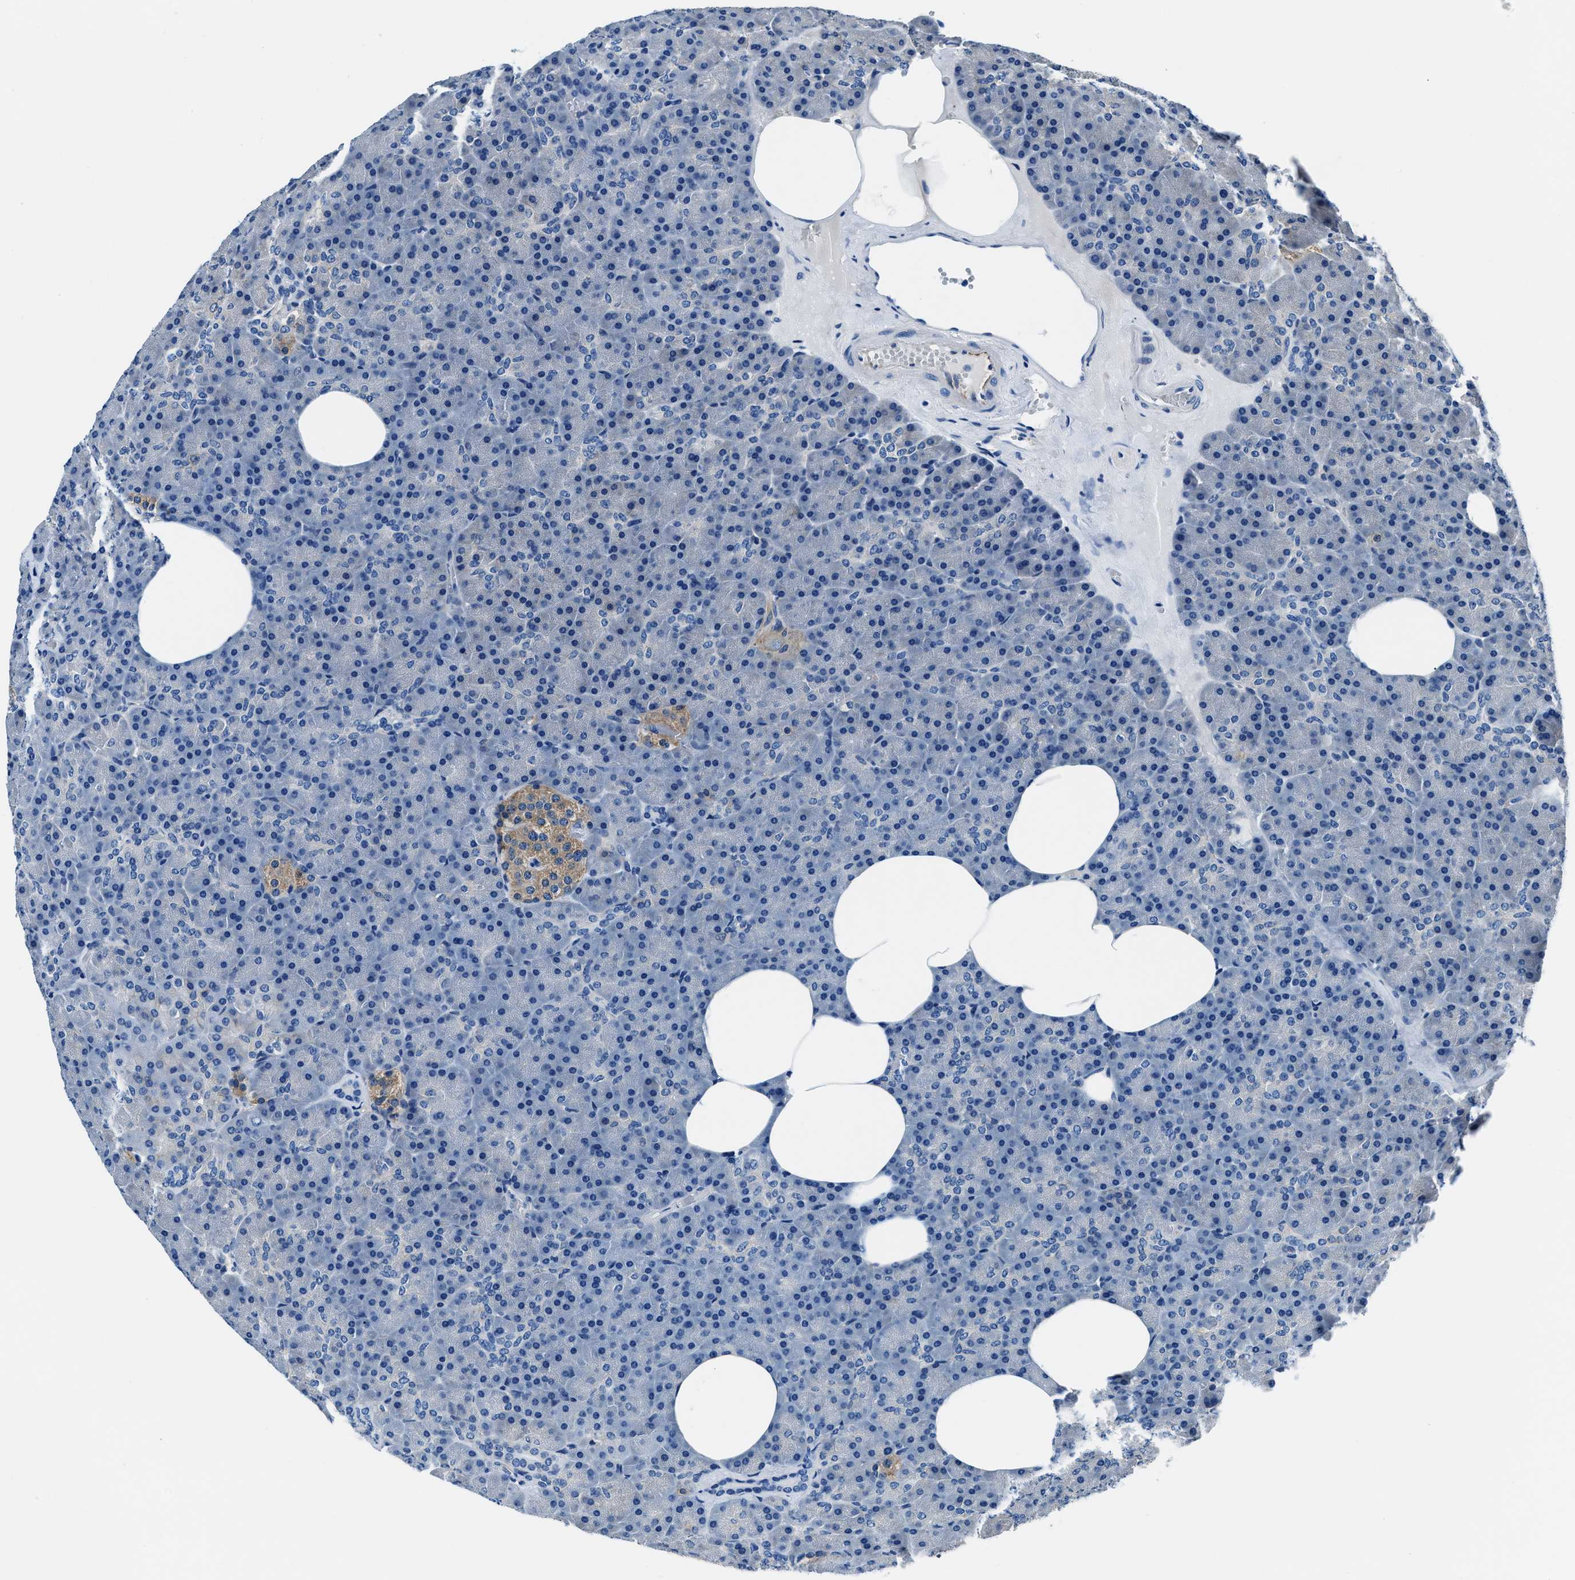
{"staining": {"intensity": "negative", "quantity": "none", "location": "none"}, "tissue": "pancreas", "cell_type": "Exocrine glandular cells", "image_type": "normal", "snomed": [{"axis": "morphology", "description": "Normal tissue, NOS"}, {"axis": "morphology", "description": "Carcinoid, malignant, NOS"}, {"axis": "topography", "description": "Pancreas"}], "caption": "A high-resolution image shows immunohistochemistry (IHC) staining of unremarkable pancreas, which exhibits no significant positivity in exocrine glandular cells. (DAB IHC, high magnification).", "gene": "PRTFDC1", "patient": {"sex": "female", "age": 35}}